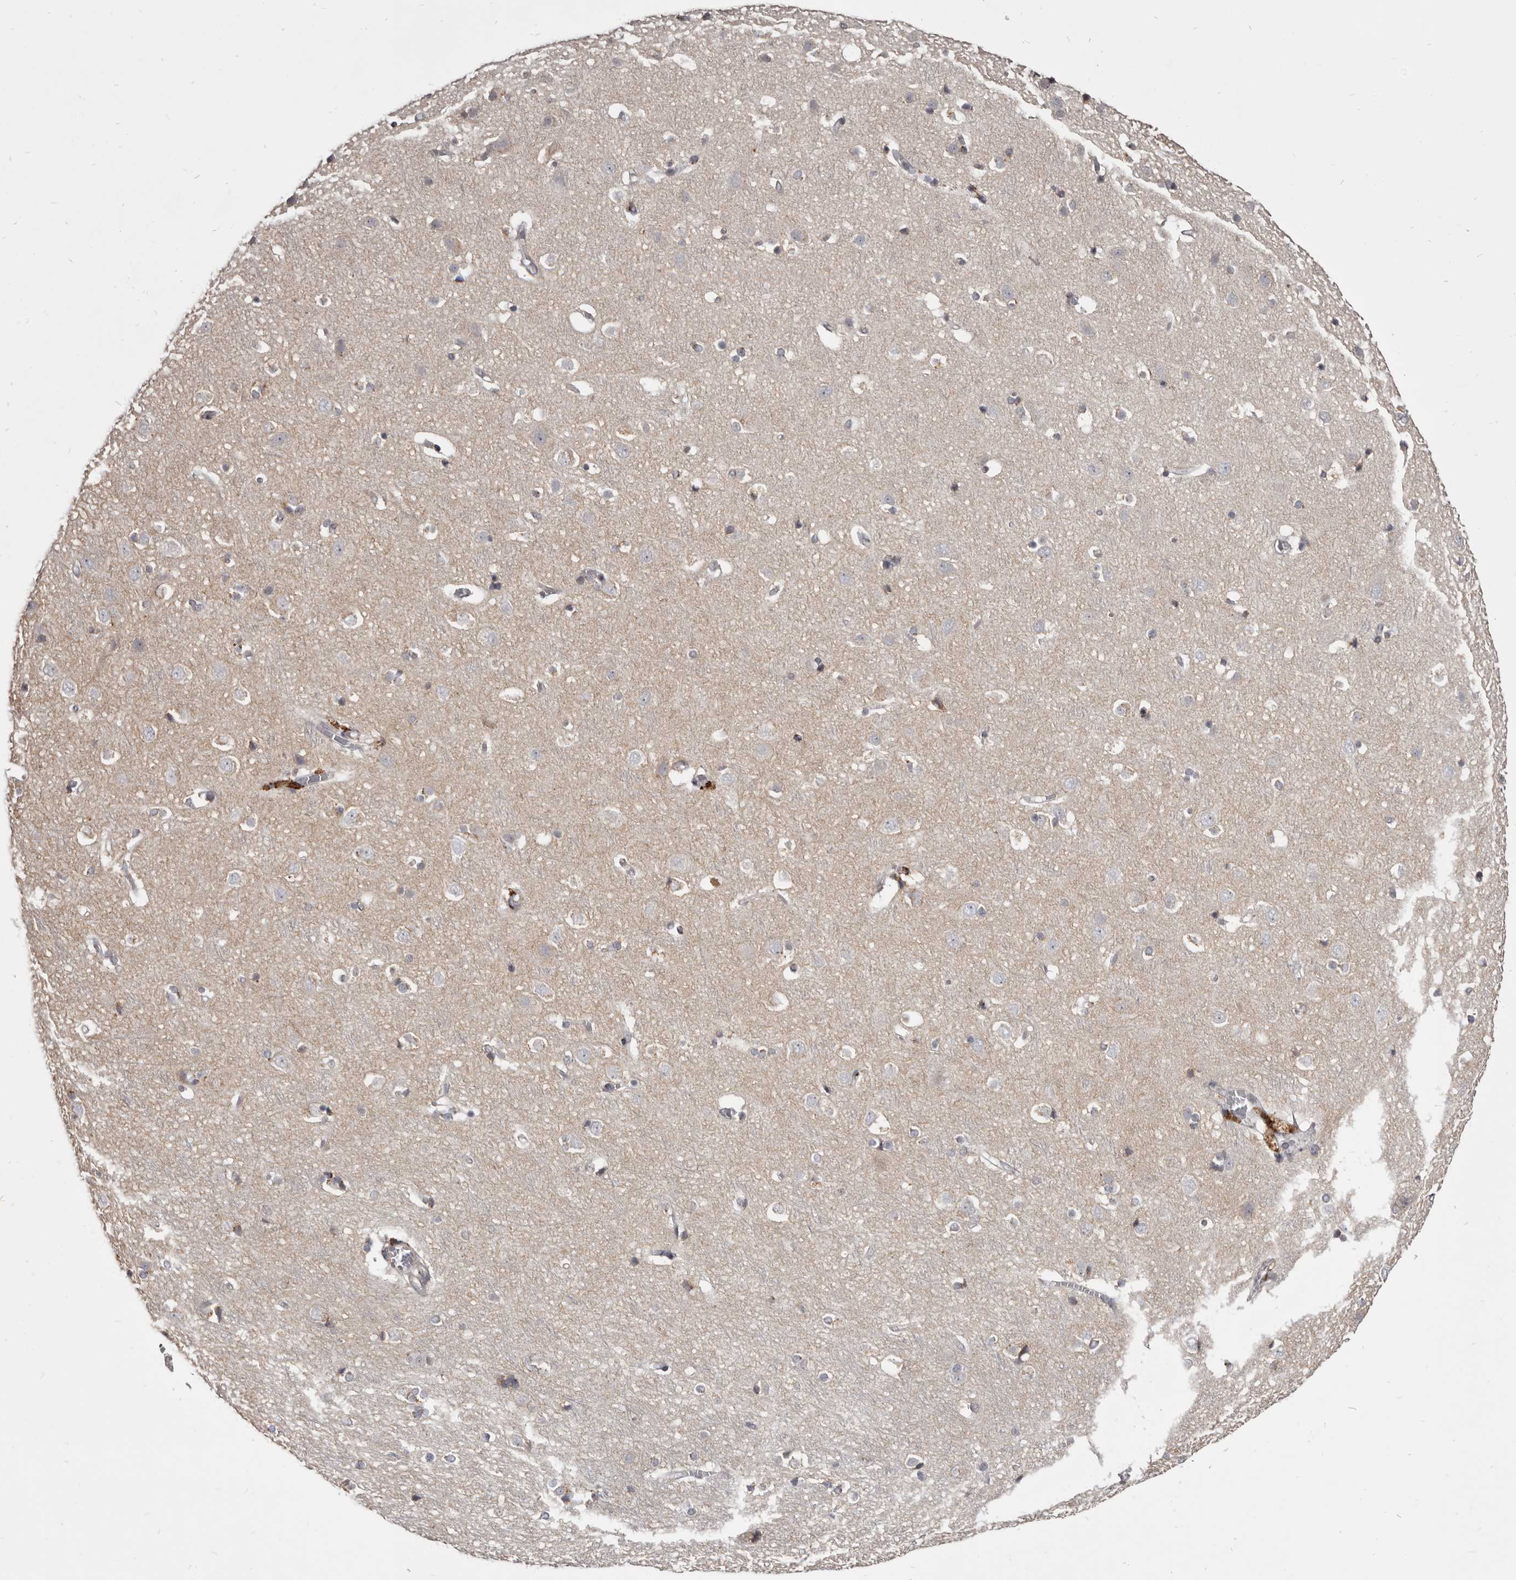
{"staining": {"intensity": "negative", "quantity": "none", "location": "none"}, "tissue": "cerebral cortex", "cell_type": "Endothelial cells", "image_type": "normal", "snomed": [{"axis": "morphology", "description": "Normal tissue, NOS"}, {"axis": "topography", "description": "Cerebral cortex"}], "caption": "Histopathology image shows no protein staining in endothelial cells of normal cerebral cortex.", "gene": "THUMPD1", "patient": {"sex": "male", "age": 54}}